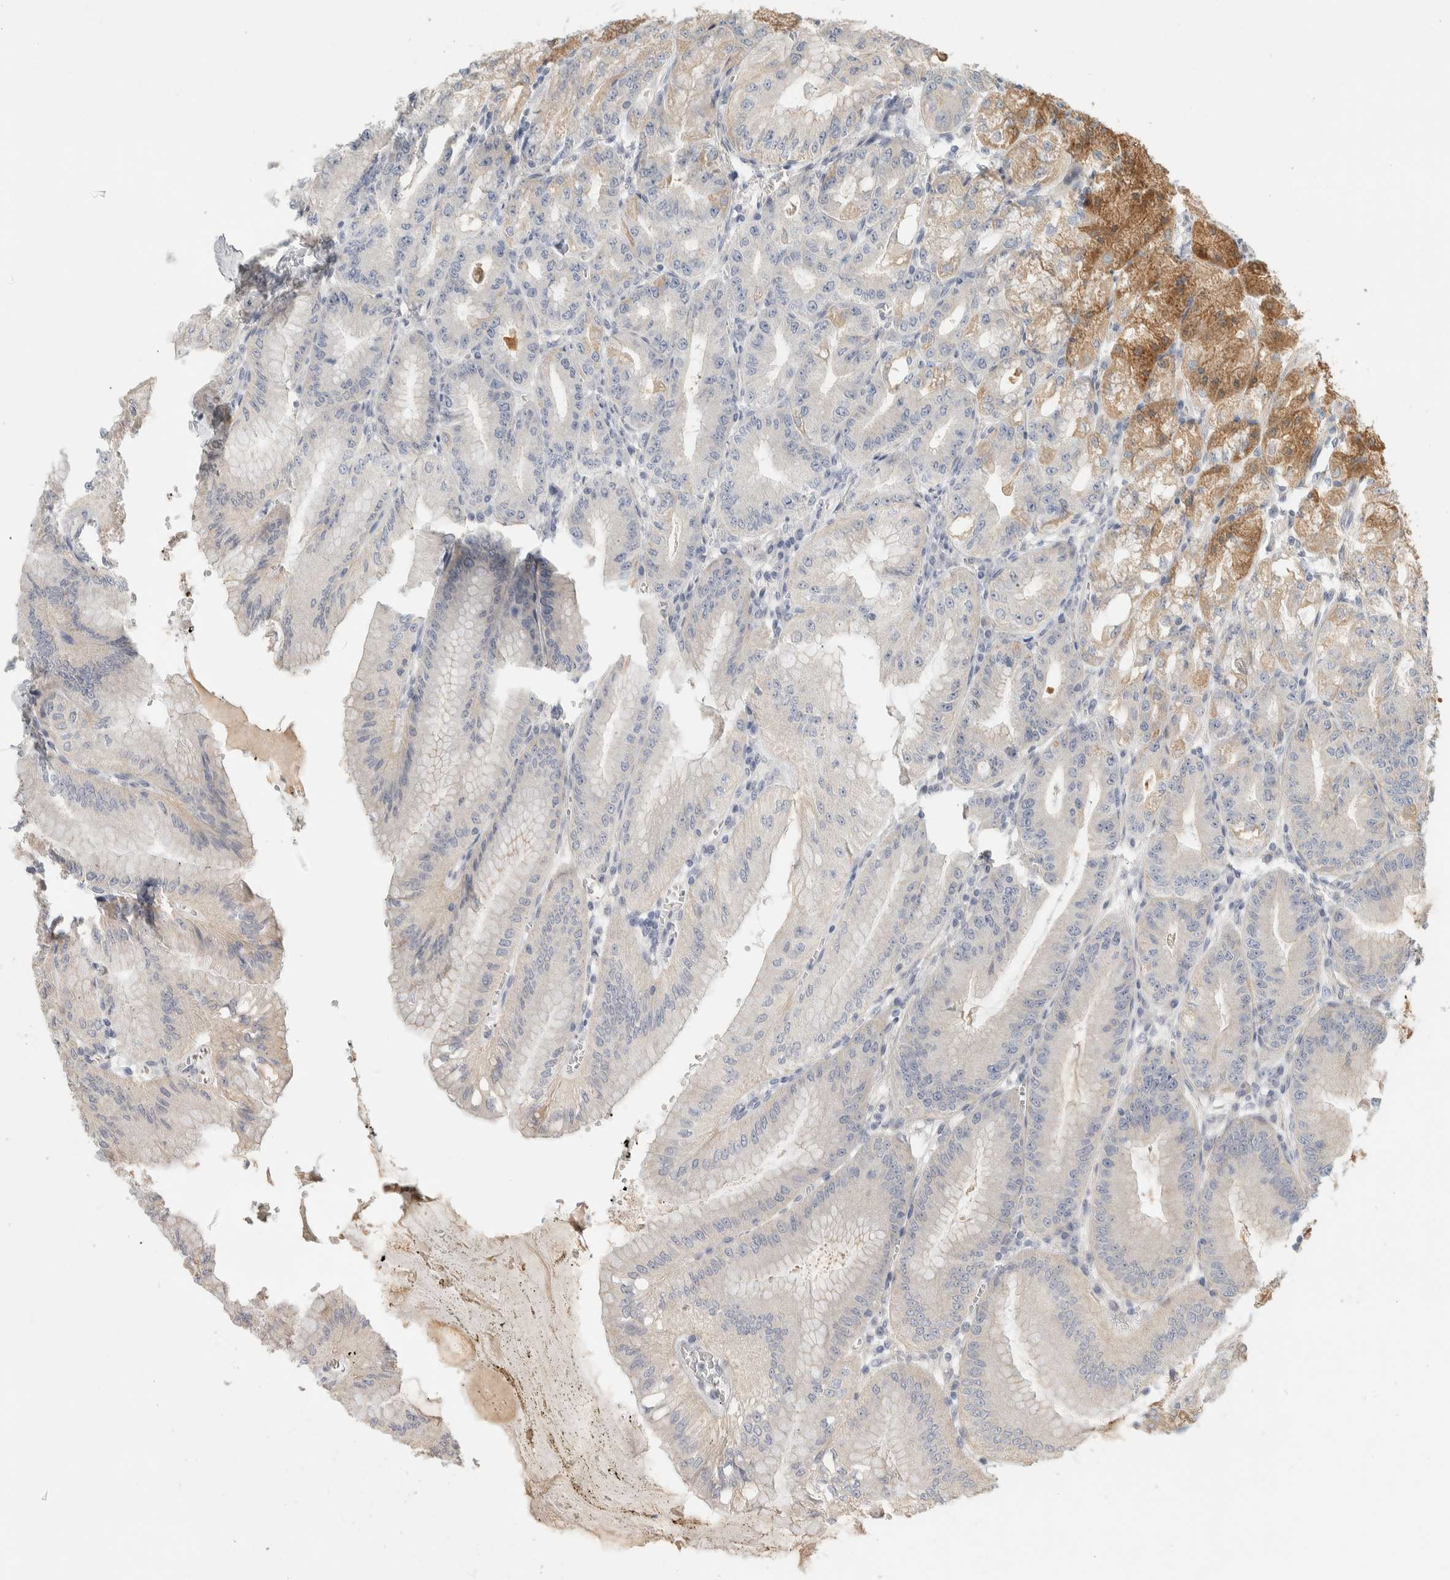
{"staining": {"intensity": "moderate", "quantity": "25%-75%", "location": "cytoplasmic/membranous"}, "tissue": "stomach", "cell_type": "Glandular cells", "image_type": "normal", "snomed": [{"axis": "morphology", "description": "Normal tissue, NOS"}, {"axis": "topography", "description": "Stomach, lower"}], "caption": "This is an image of immunohistochemistry staining of benign stomach, which shows moderate positivity in the cytoplasmic/membranous of glandular cells.", "gene": "DCXR", "patient": {"sex": "male", "age": 71}}